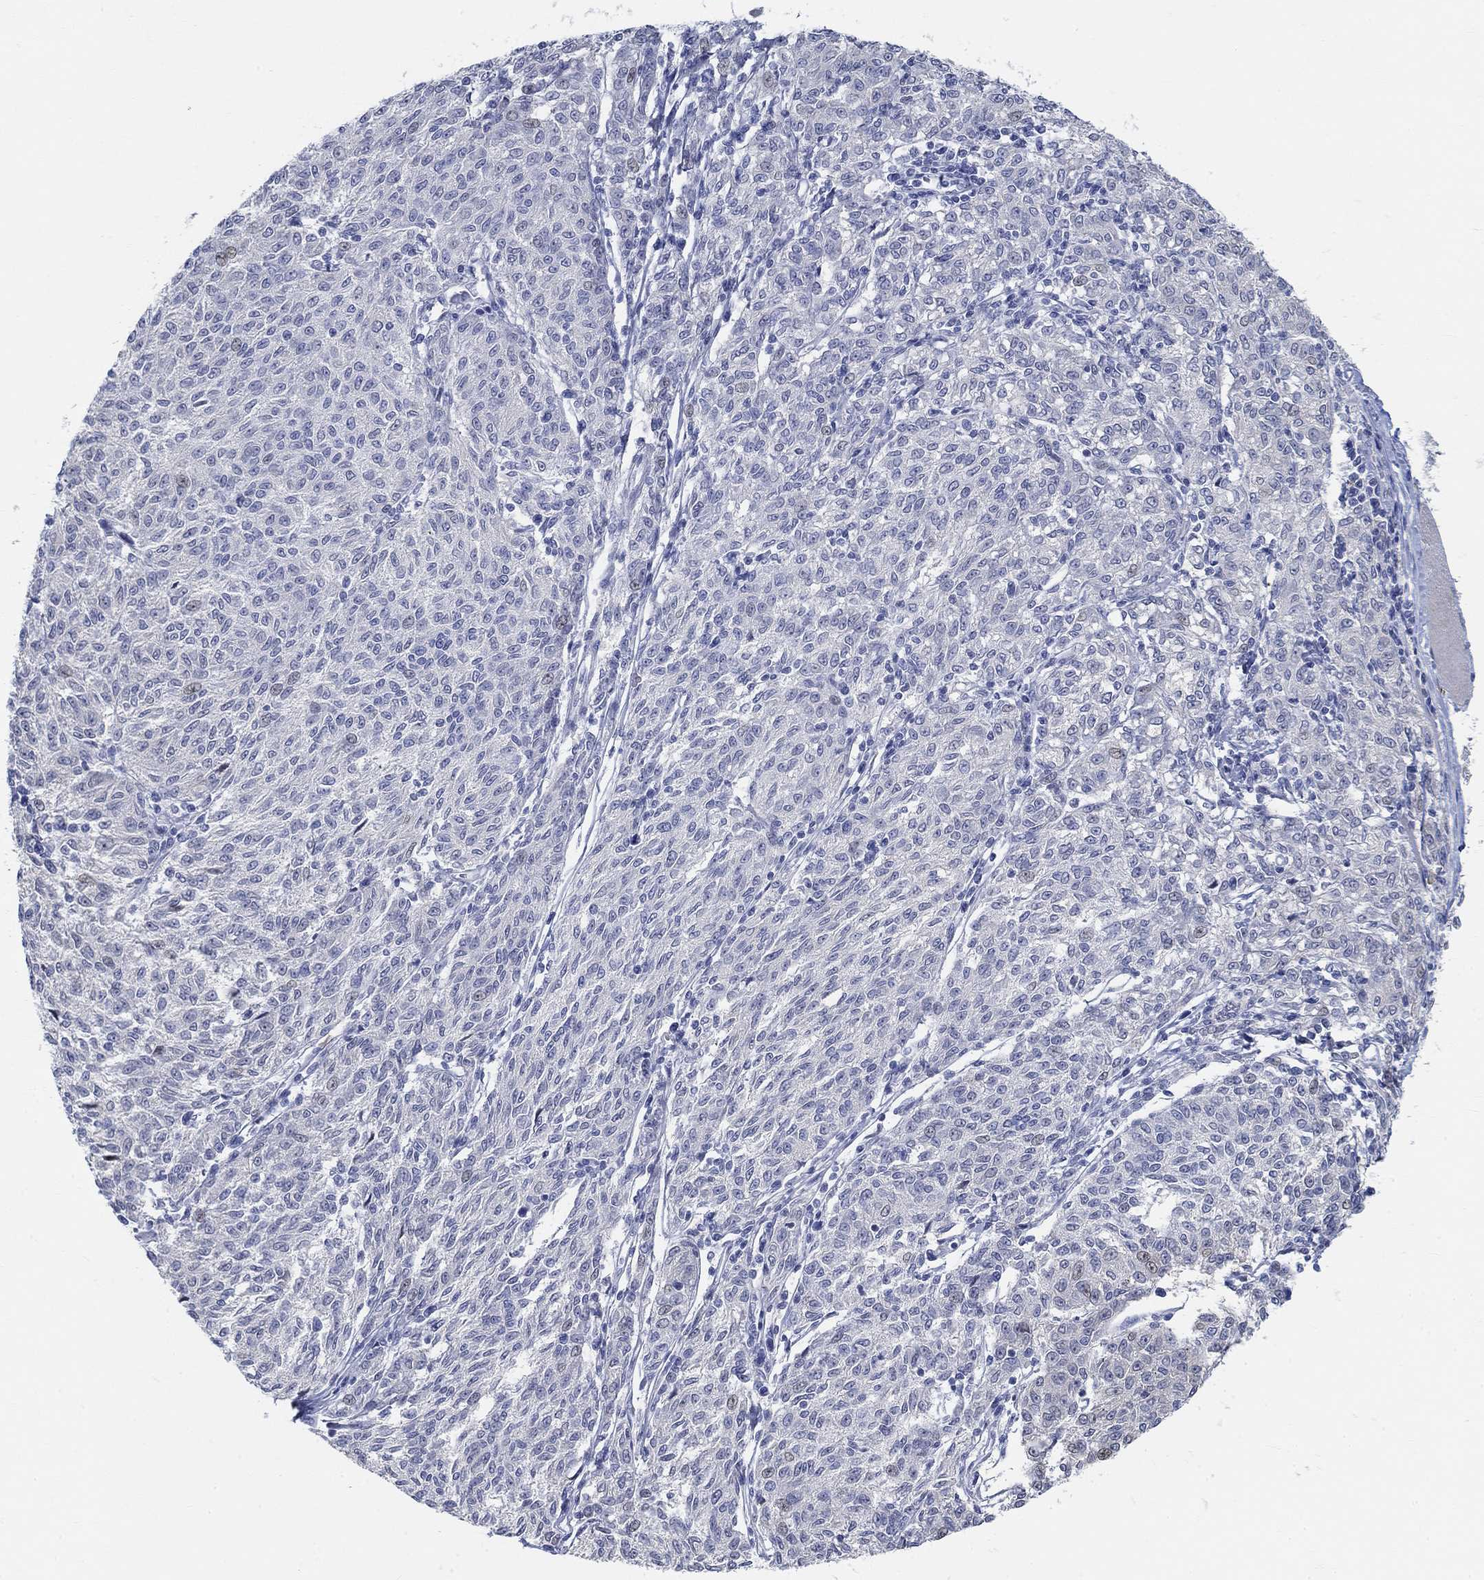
{"staining": {"intensity": "negative", "quantity": "none", "location": "none"}, "tissue": "melanoma", "cell_type": "Tumor cells", "image_type": "cancer", "snomed": [{"axis": "morphology", "description": "Malignant melanoma, NOS"}, {"axis": "topography", "description": "Skin"}], "caption": "This is an IHC histopathology image of malignant melanoma. There is no expression in tumor cells.", "gene": "SNTG2", "patient": {"sex": "female", "age": 72}}